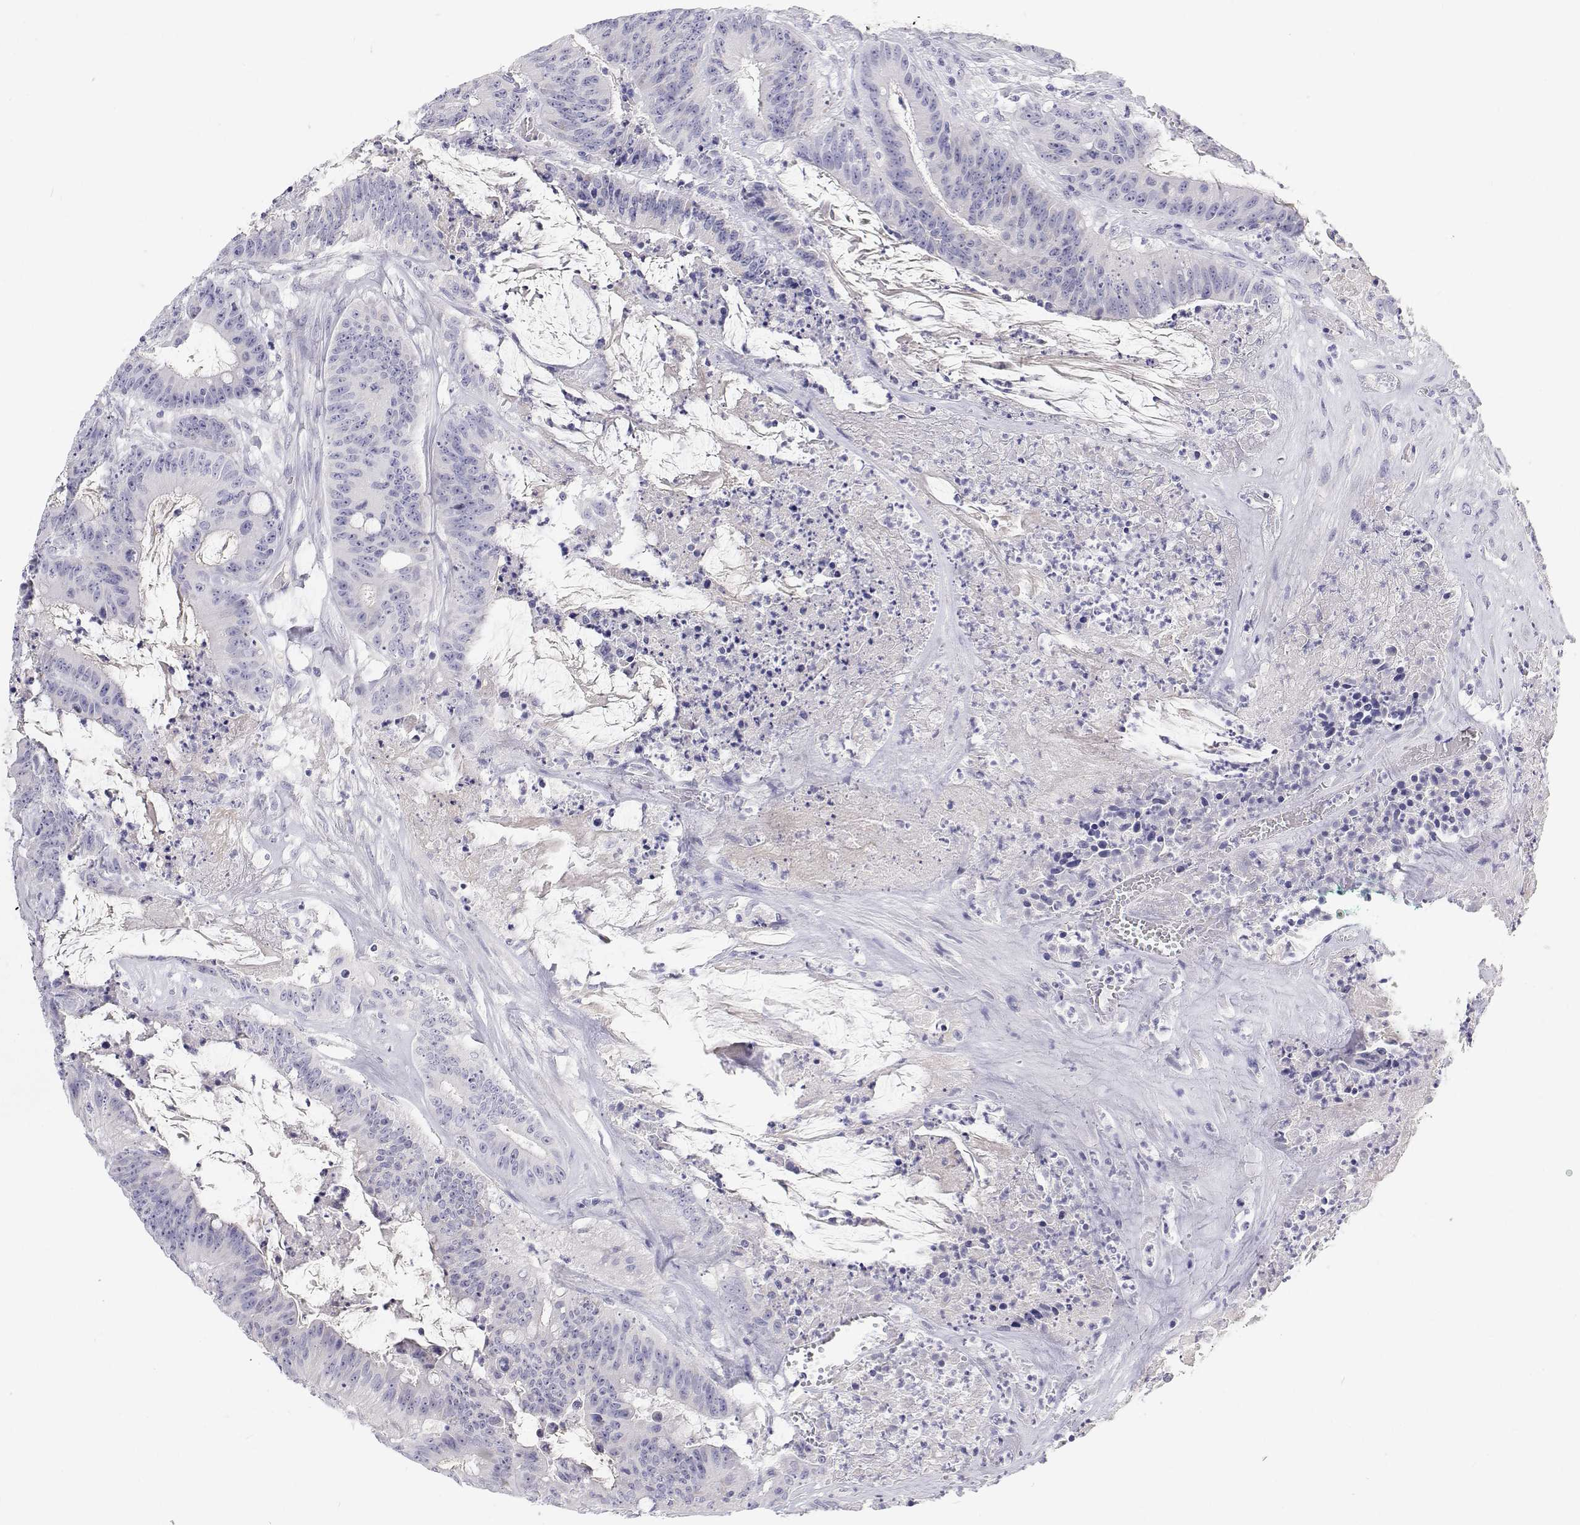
{"staining": {"intensity": "negative", "quantity": "none", "location": "none"}, "tissue": "colorectal cancer", "cell_type": "Tumor cells", "image_type": "cancer", "snomed": [{"axis": "morphology", "description": "Adenocarcinoma, NOS"}, {"axis": "topography", "description": "Colon"}], "caption": "This is an immunohistochemistry (IHC) photomicrograph of human adenocarcinoma (colorectal). There is no expression in tumor cells.", "gene": "NCR2", "patient": {"sex": "male", "age": 33}}